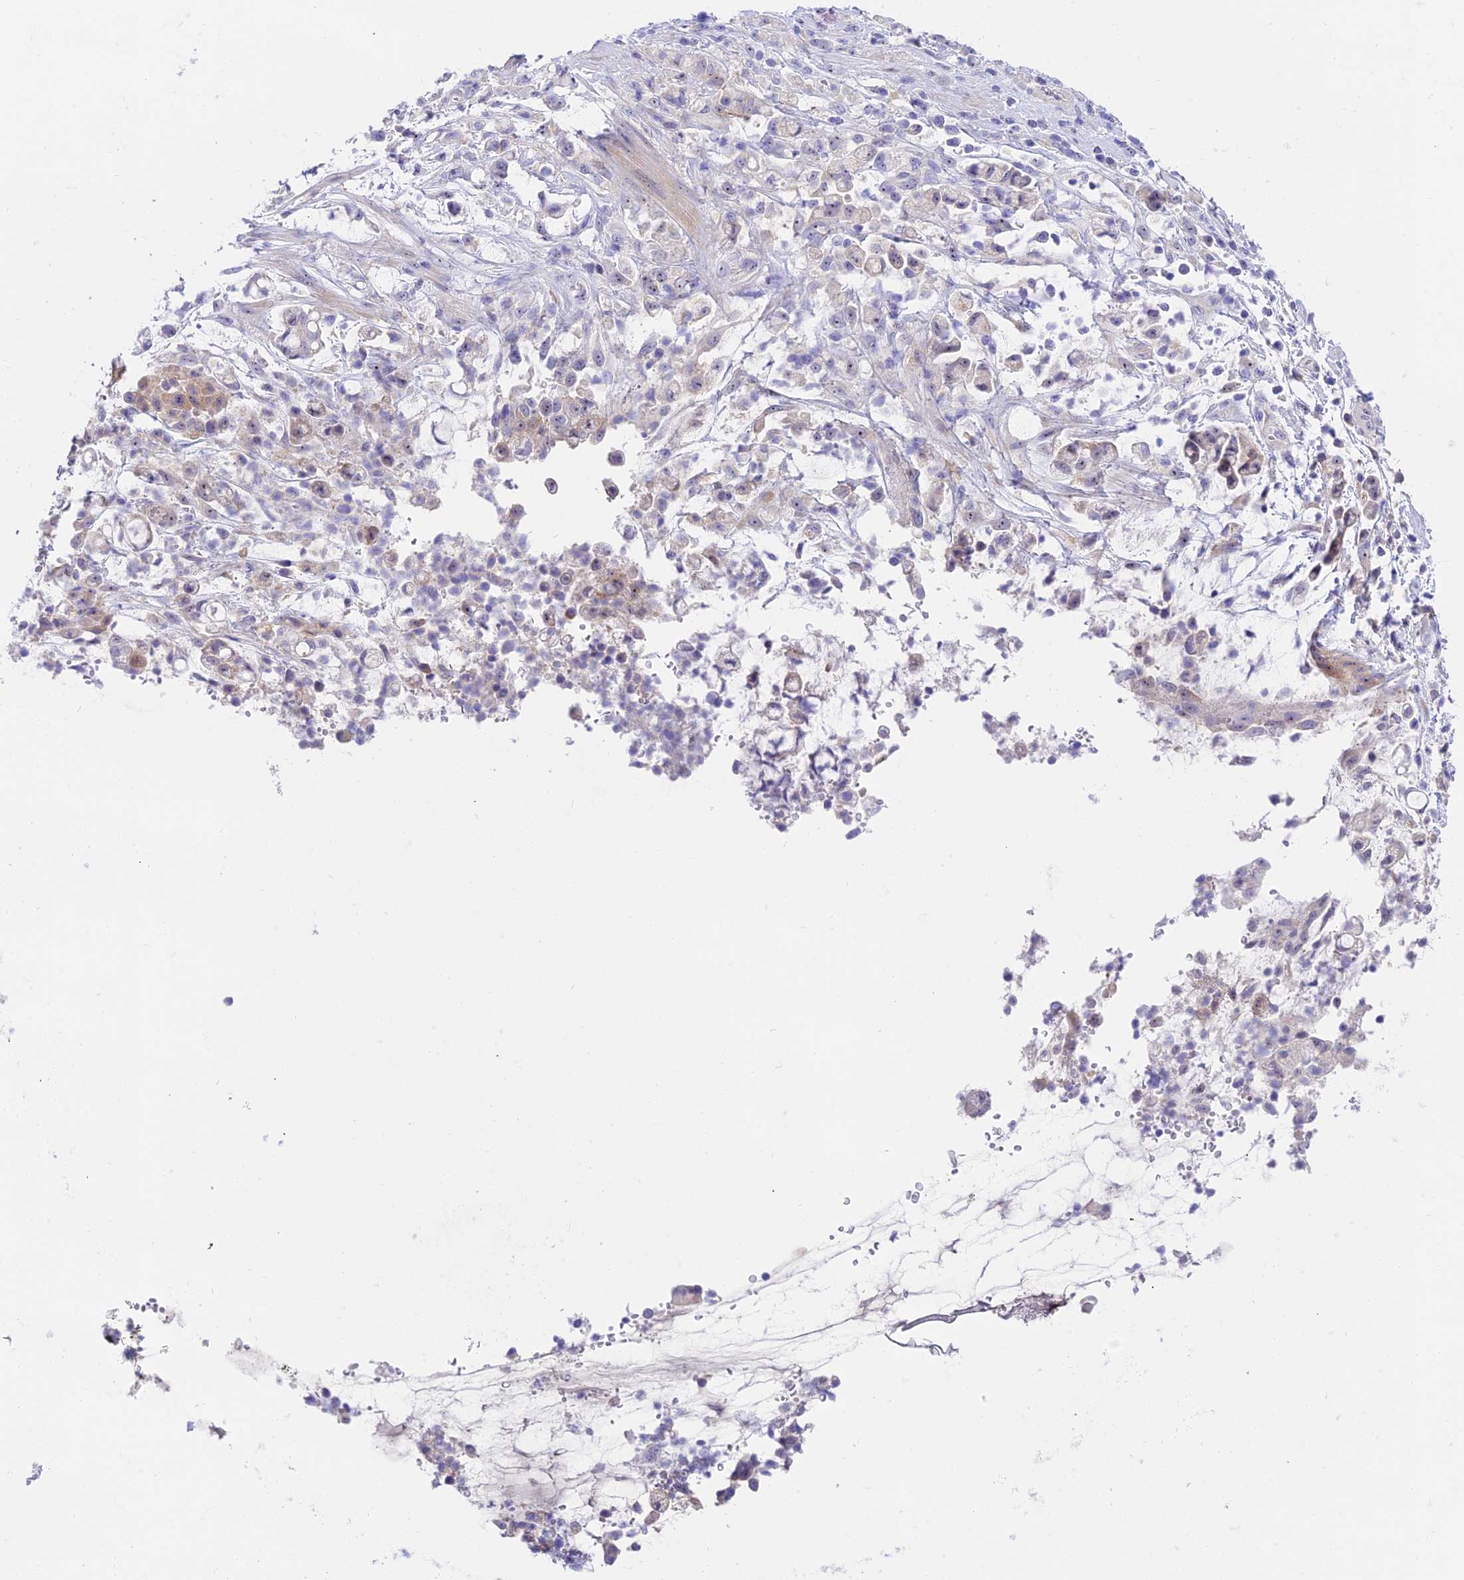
{"staining": {"intensity": "weak", "quantity": "<25%", "location": "cytoplasmic/membranous"}, "tissue": "stomach cancer", "cell_type": "Tumor cells", "image_type": "cancer", "snomed": [{"axis": "morphology", "description": "Adenocarcinoma, NOS"}, {"axis": "topography", "description": "Stomach"}], "caption": "Immunohistochemical staining of adenocarcinoma (stomach) displays no significant expression in tumor cells.", "gene": "DUSP29", "patient": {"sex": "female", "age": 60}}